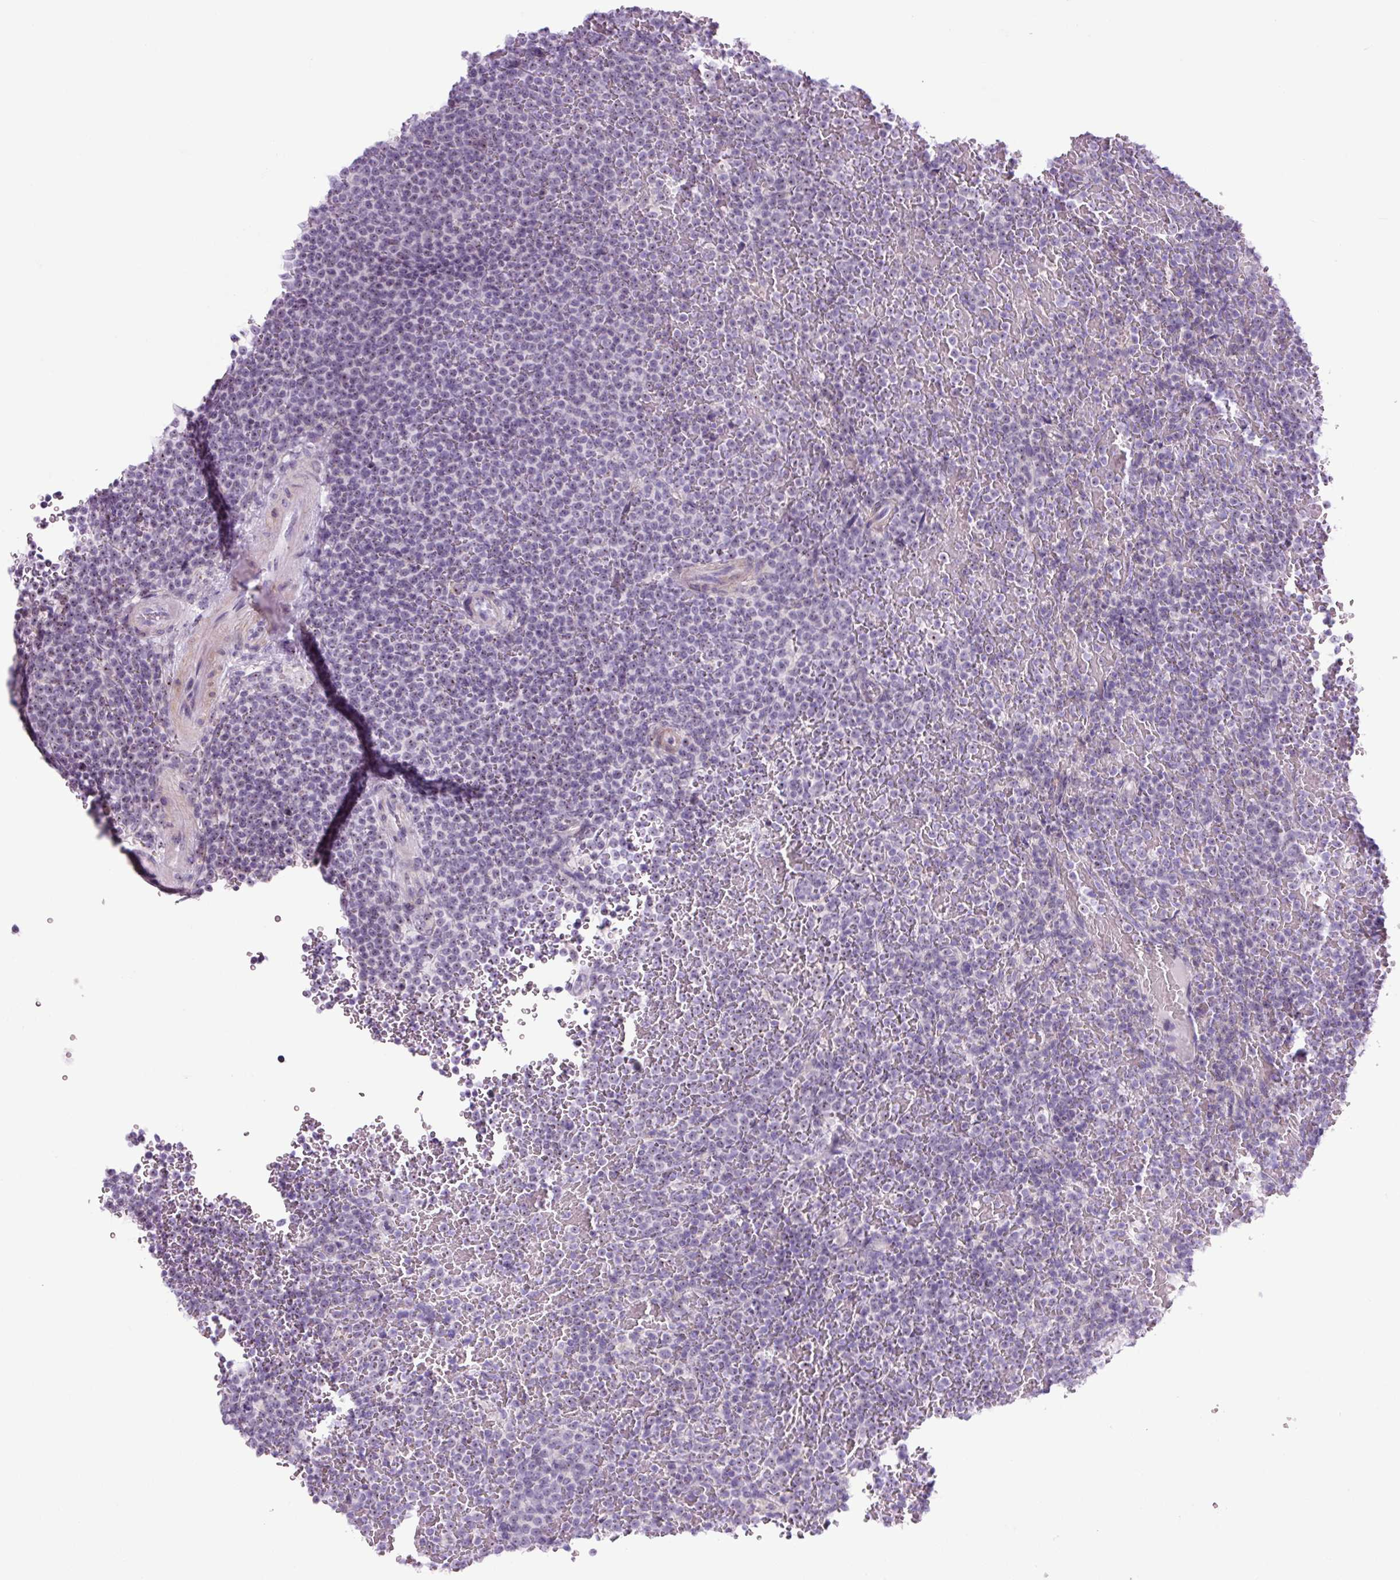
{"staining": {"intensity": "negative", "quantity": "none", "location": "none"}, "tissue": "lymphoma", "cell_type": "Tumor cells", "image_type": "cancer", "snomed": [{"axis": "morphology", "description": "Malignant lymphoma, non-Hodgkin's type, Low grade"}, {"axis": "topography", "description": "Spleen"}], "caption": "Immunohistochemistry (IHC) image of lymphoma stained for a protein (brown), which reveals no positivity in tumor cells.", "gene": "RRS1", "patient": {"sex": "male", "age": 60}}